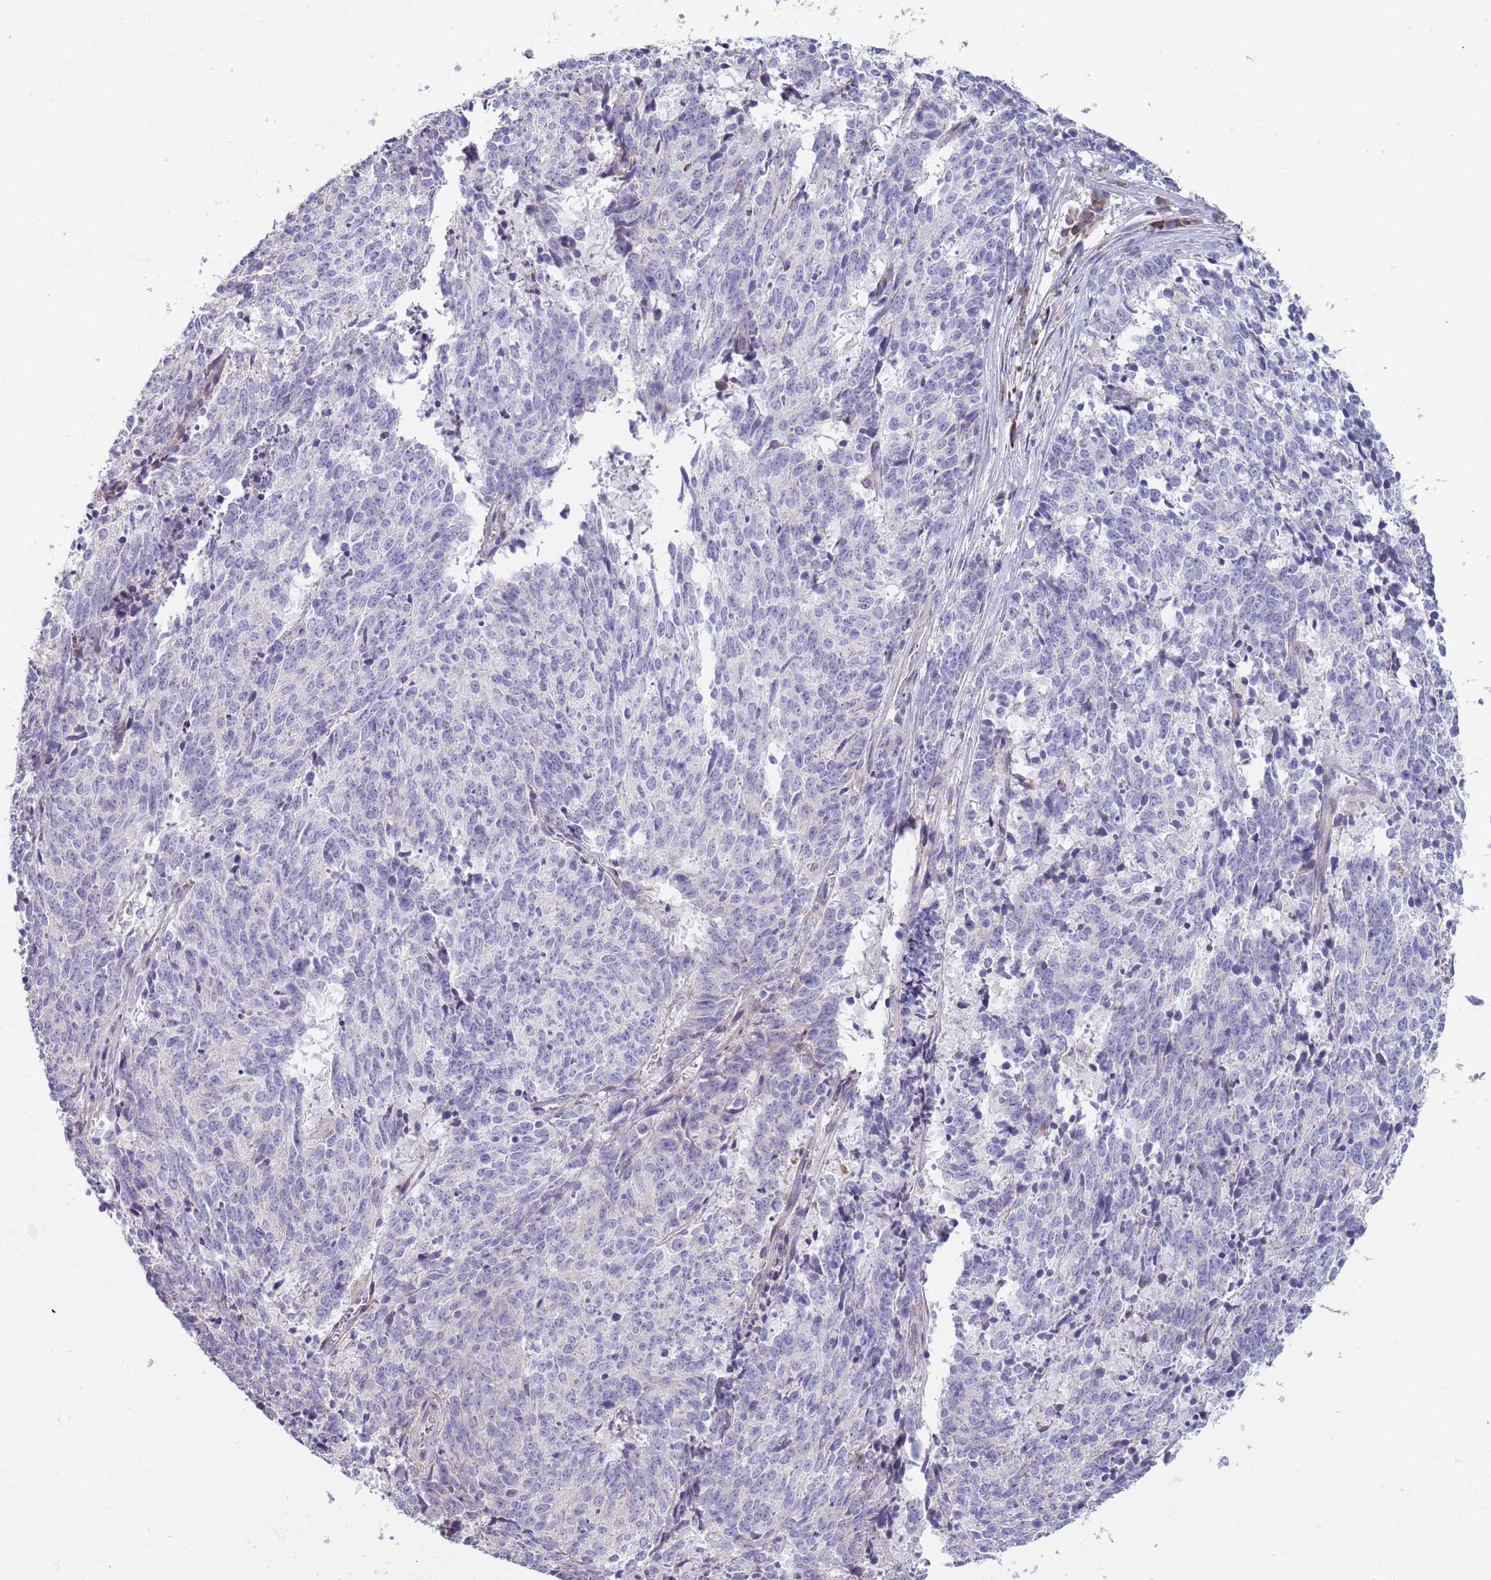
{"staining": {"intensity": "negative", "quantity": "none", "location": "none"}, "tissue": "cervical cancer", "cell_type": "Tumor cells", "image_type": "cancer", "snomed": [{"axis": "morphology", "description": "Squamous cell carcinoma, NOS"}, {"axis": "topography", "description": "Cervix"}], "caption": "Immunohistochemistry (IHC) histopathology image of neoplastic tissue: human cervical squamous cell carcinoma stained with DAB (3,3'-diaminobenzidine) displays no significant protein staining in tumor cells. (Stains: DAB (3,3'-diaminobenzidine) immunohistochemistry (IHC) with hematoxylin counter stain, Microscopy: brightfield microscopy at high magnification).", "gene": "SUSD1", "patient": {"sex": "female", "age": 29}}